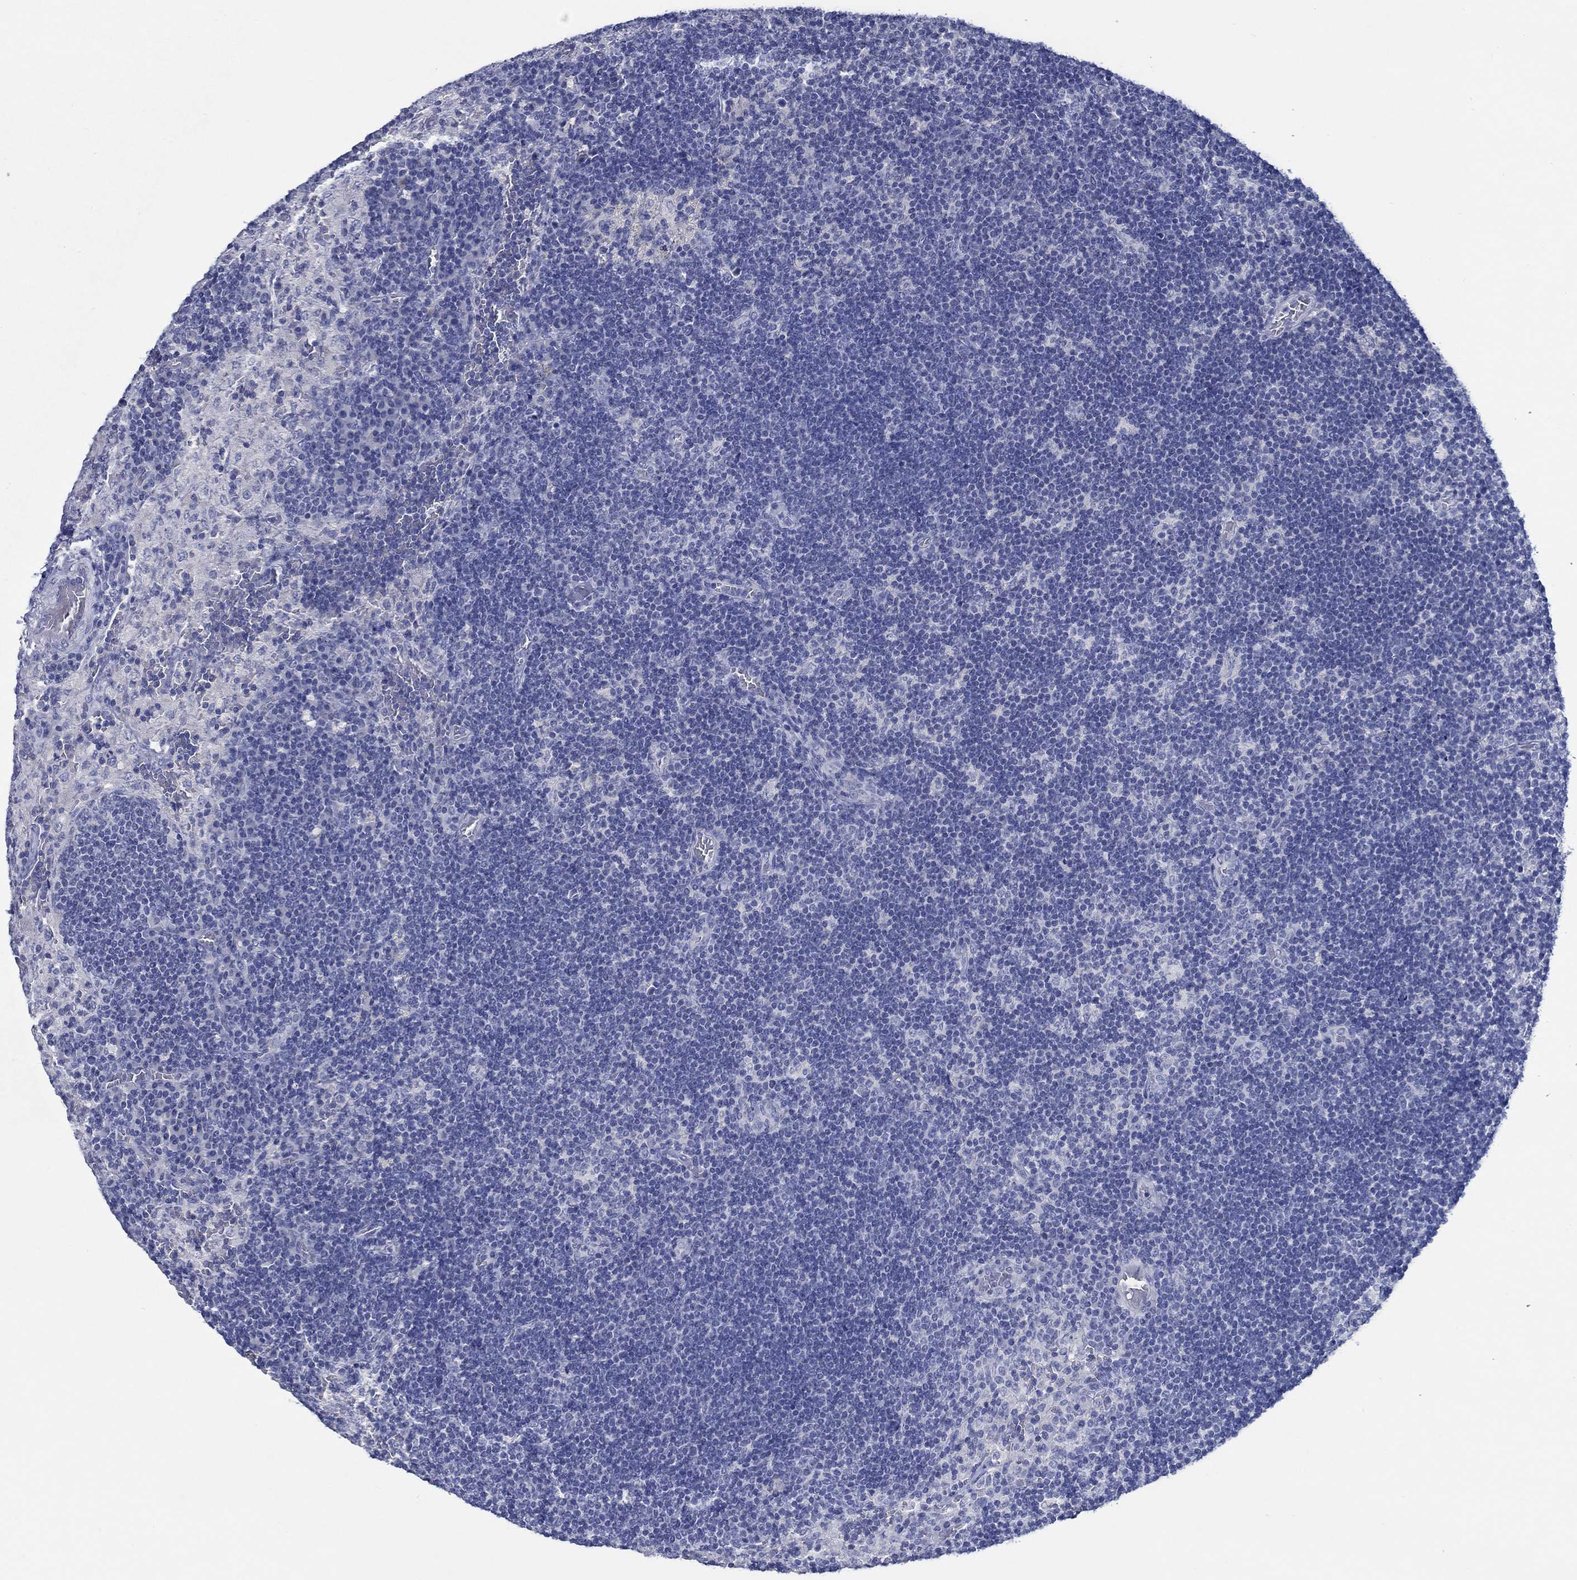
{"staining": {"intensity": "negative", "quantity": "none", "location": "none"}, "tissue": "lymph node", "cell_type": "Non-germinal center cells", "image_type": "normal", "snomed": [{"axis": "morphology", "description": "Normal tissue, NOS"}, {"axis": "topography", "description": "Lymph node"}], "caption": "Immunohistochemistry photomicrograph of benign lymph node: human lymph node stained with DAB (3,3'-diaminobenzidine) exhibits no significant protein positivity in non-germinal center cells.", "gene": "TOMM20L", "patient": {"sex": "male", "age": 63}}